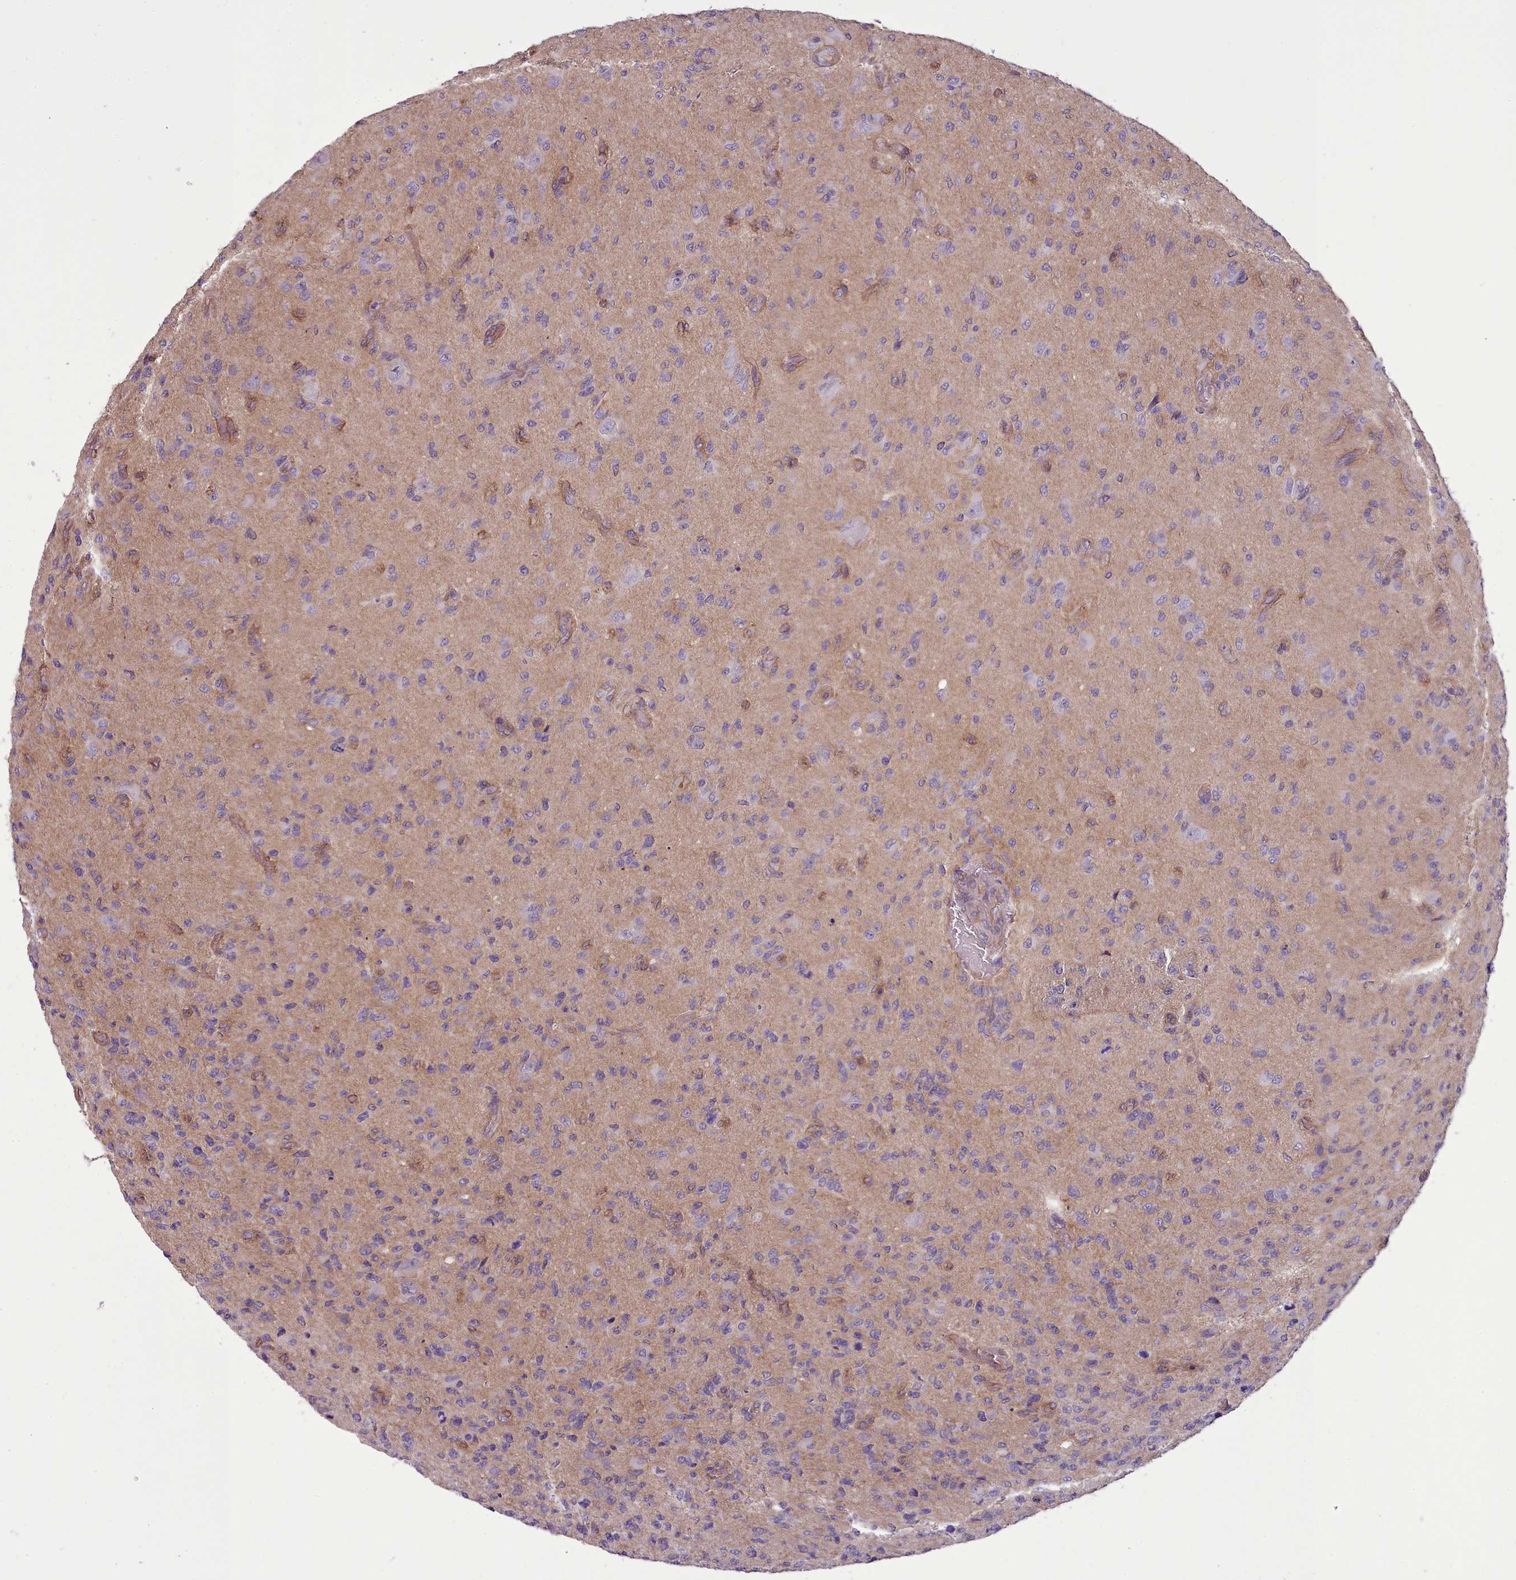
{"staining": {"intensity": "negative", "quantity": "none", "location": "none"}, "tissue": "glioma", "cell_type": "Tumor cells", "image_type": "cancer", "snomed": [{"axis": "morphology", "description": "Glioma, malignant, High grade"}, {"axis": "topography", "description": "Brain"}], "caption": "DAB immunohistochemical staining of human malignant glioma (high-grade) reveals no significant expression in tumor cells. (Stains: DAB immunohistochemistry with hematoxylin counter stain, Microscopy: brightfield microscopy at high magnification).", "gene": "PLD4", "patient": {"sex": "male", "age": 36}}